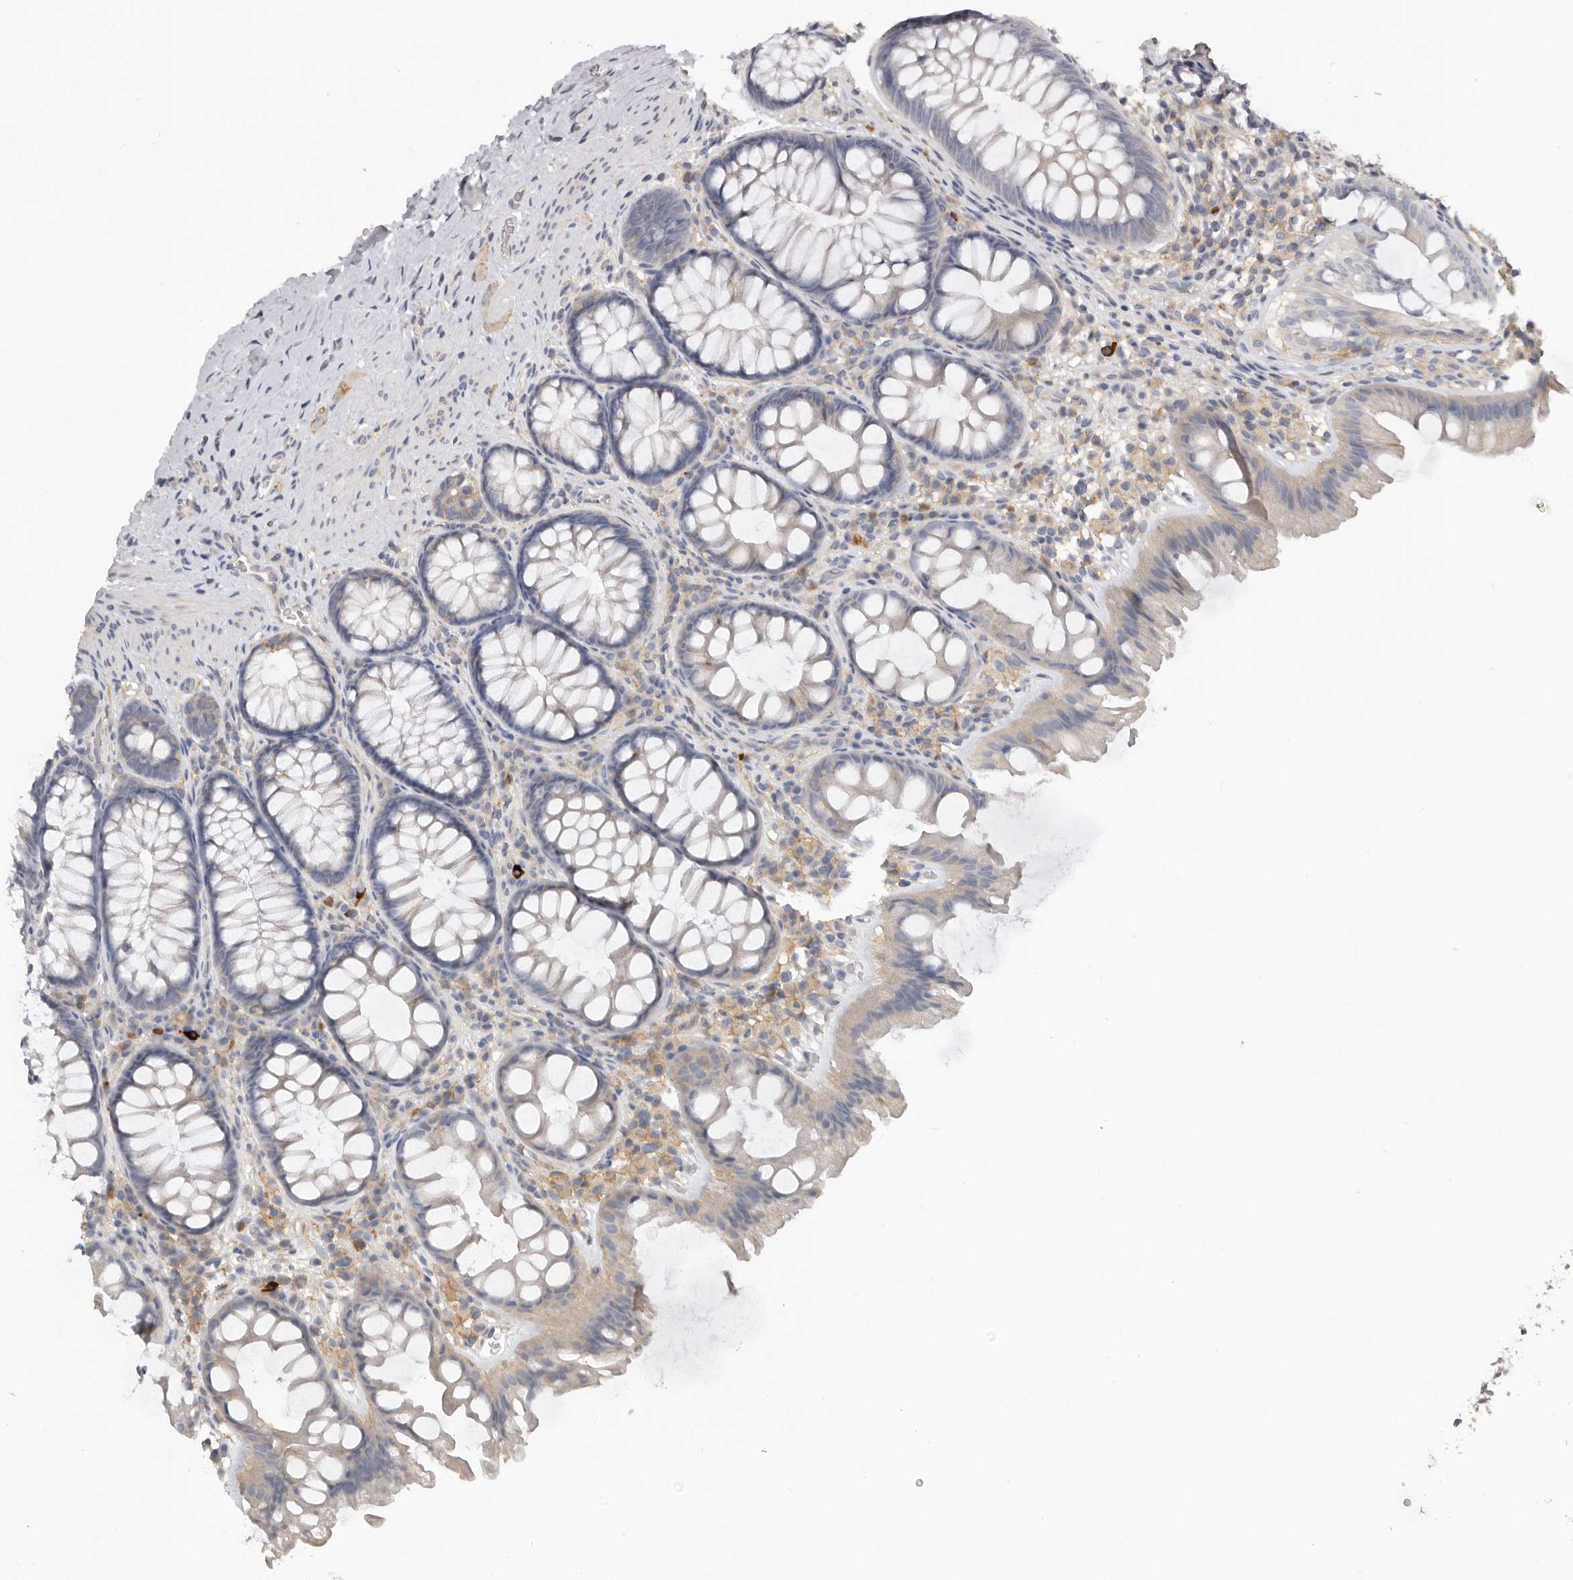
{"staining": {"intensity": "negative", "quantity": "none", "location": "none"}, "tissue": "colon", "cell_type": "Endothelial cells", "image_type": "normal", "snomed": [{"axis": "morphology", "description": "Normal tissue, NOS"}, {"axis": "topography", "description": "Colon"}], "caption": "High power microscopy histopathology image of an immunohistochemistry (IHC) photomicrograph of unremarkable colon, revealing no significant positivity in endothelial cells.", "gene": "WDTC1", "patient": {"sex": "female", "age": 62}}